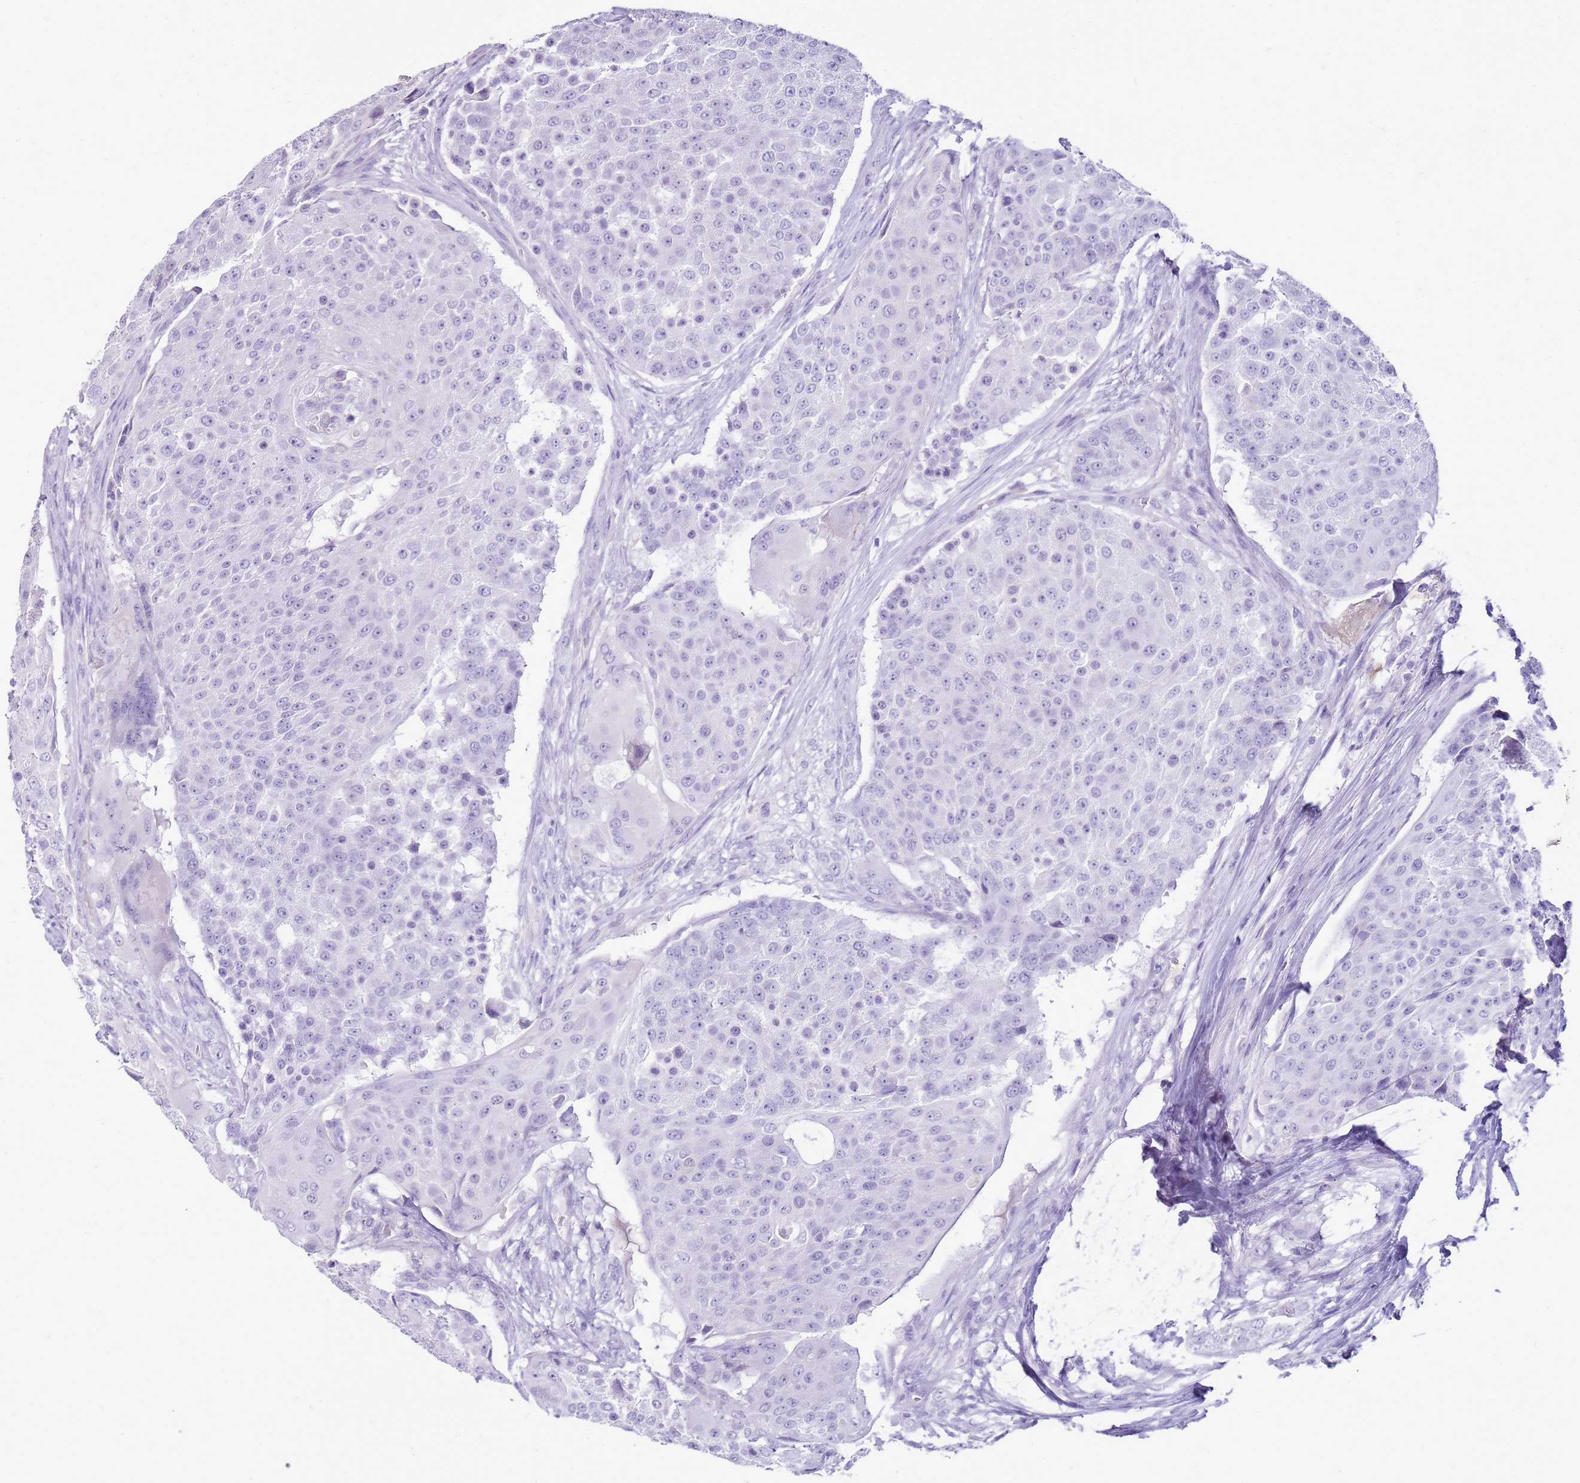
{"staining": {"intensity": "negative", "quantity": "none", "location": "none"}, "tissue": "urothelial cancer", "cell_type": "Tumor cells", "image_type": "cancer", "snomed": [{"axis": "morphology", "description": "Urothelial carcinoma, High grade"}, {"axis": "topography", "description": "Urinary bladder"}], "caption": "Immunohistochemistry image of neoplastic tissue: urothelial cancer stained with DAB (3,3'-diaminobenzidine) demonstrates no significant protein staining in tumor cells.", "gene": "SULT1E1", "patient": {"sex": "female", "age": 63}}